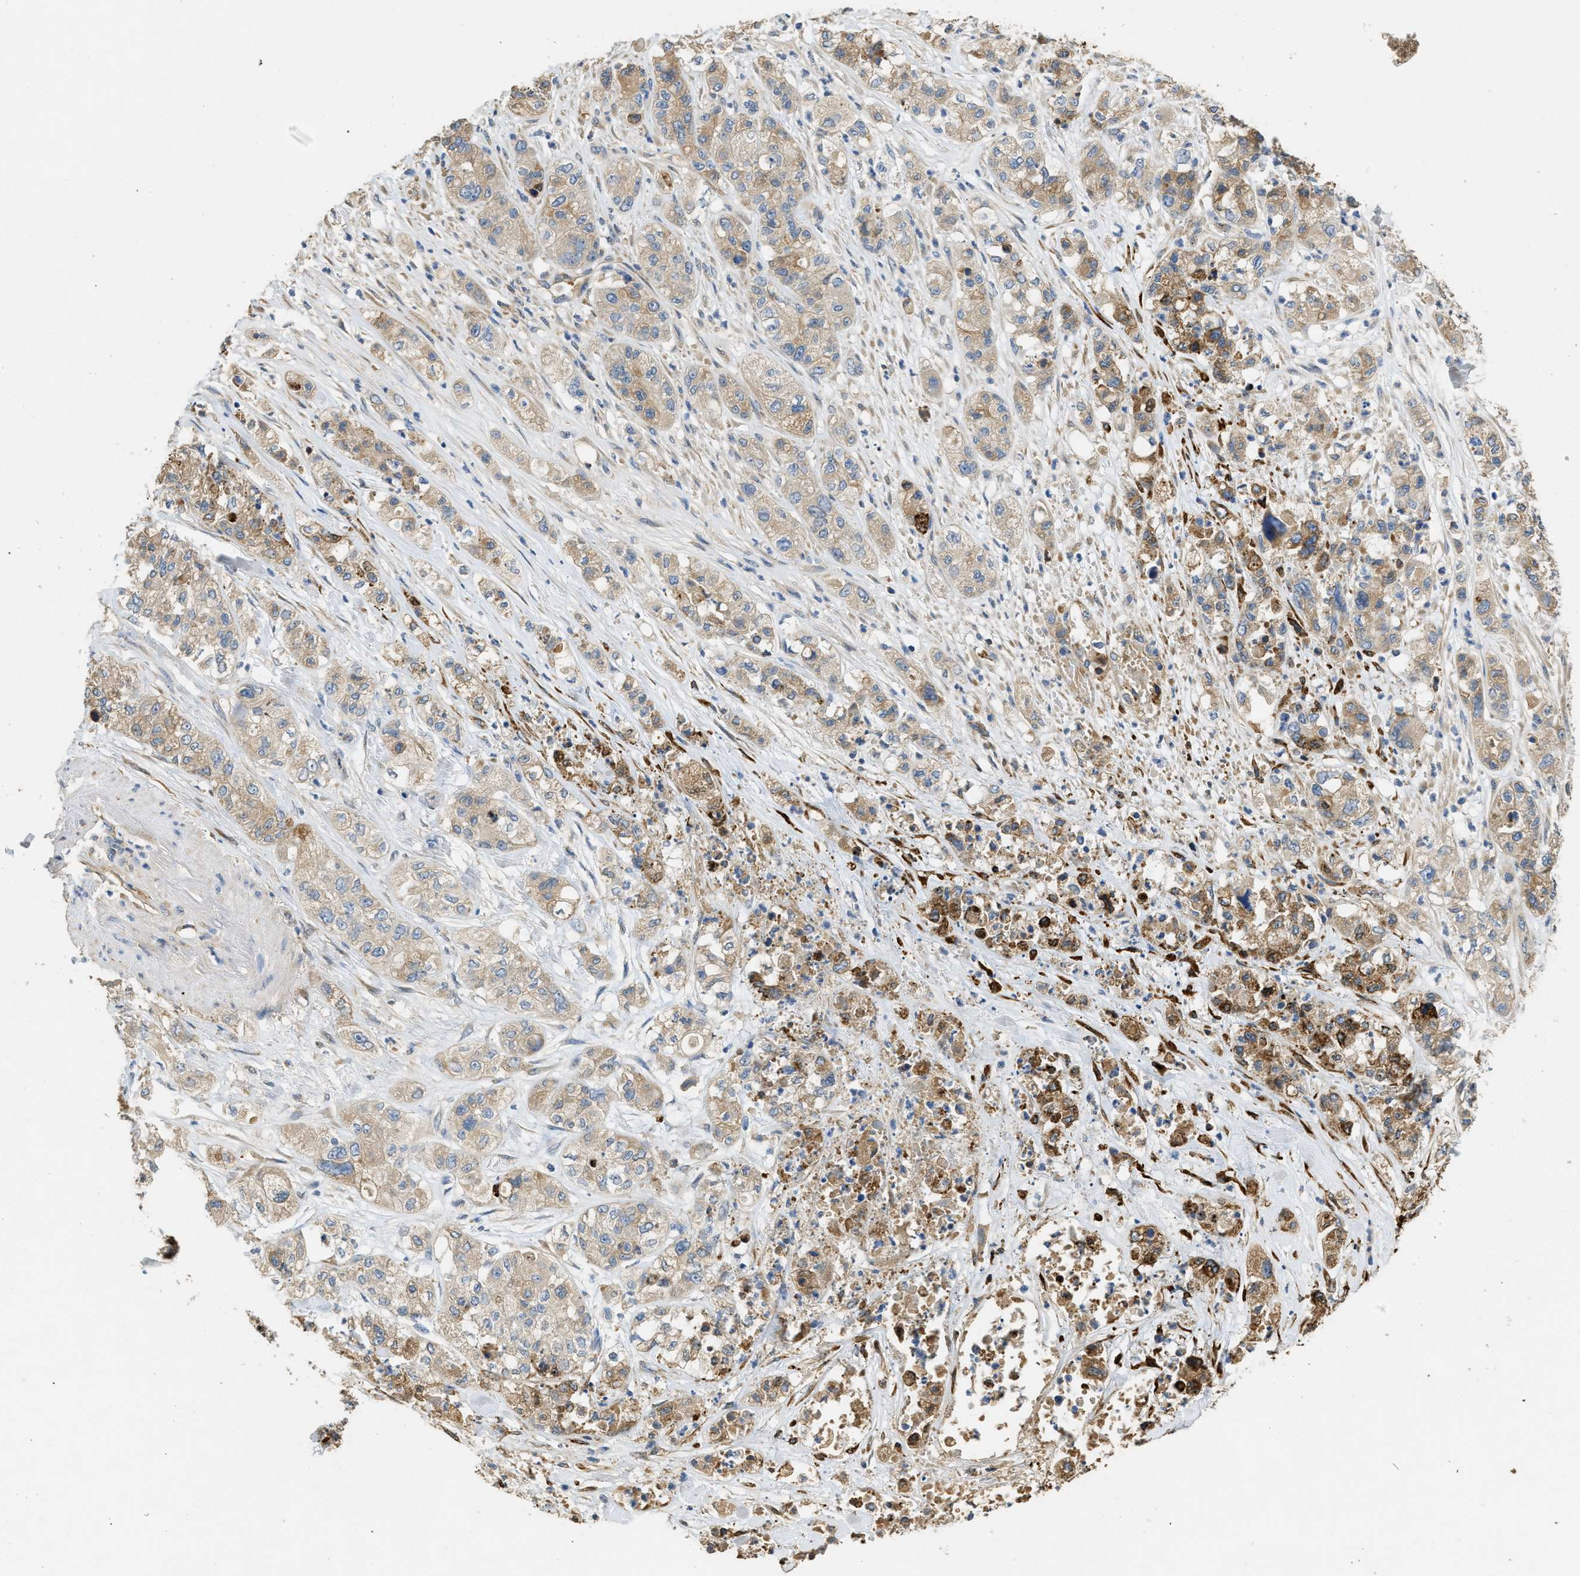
{"staining": {"intensity": "moderate", "quantity": "25%-75%", "location": "cytoplasmic/membranous"}, "tissue": "pancreatic cancer", "cell_type": "Tumor cells", "image_type": "cancer", "snomed": [{"axis": "morphology", "description": "Adenocarcinoma, NOS"}, {"axis": "topography", "description": "Pancreas"}], "caption": "The photomicrograph shows immunohistochemical staining of pancreatic cancer. There is moderate cytoplasmic/membranous expression is present in approximately 25%-75% of tumor cells.", "gene": "RIPK2", "patient": {"sex": "female", "age": 78}}